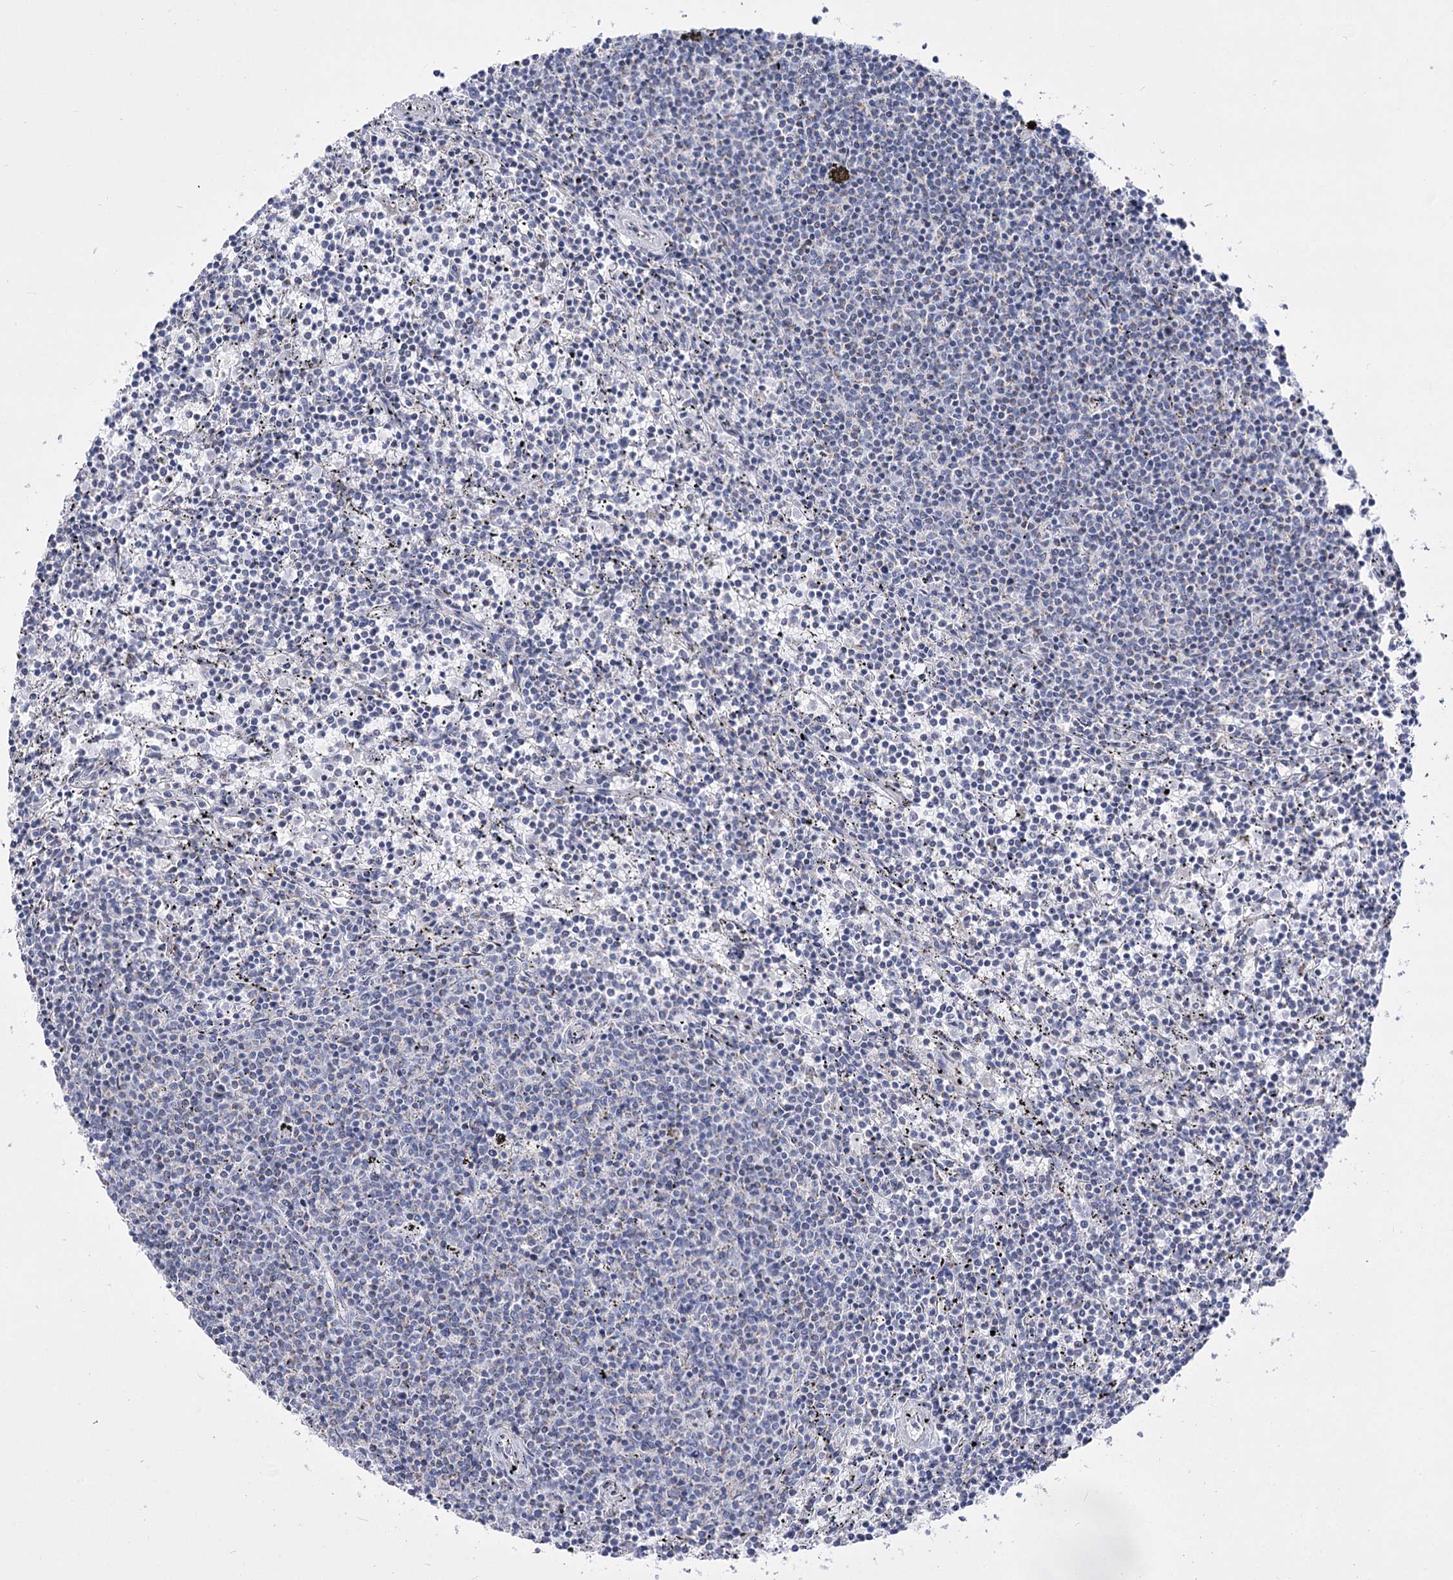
{"staining": {"intensity": "negative", "quantity": "none", "location": "none"}, "tissue": "lymphoma", "cell_type": "Tumor cells", "image_type": "cancer", "snomed": [{"axis": "morphology", "description": "Malignant lymphoma, non-Hodgkin's type, Low grade"}, {"axis": "topography", "description": "Spleen"}], "caption": "A high-resolution micrograph shows immunohistochemistry (IHC) staining of lymphoma, which shows no significant expression in tumor cells. (DAB (3,3'-diaminobenzidine) immunohistochemistry (IHC) with hematoxylin counter stain).", "gene": "PDHB", "patient": {"sex": "female", "age": 50}}